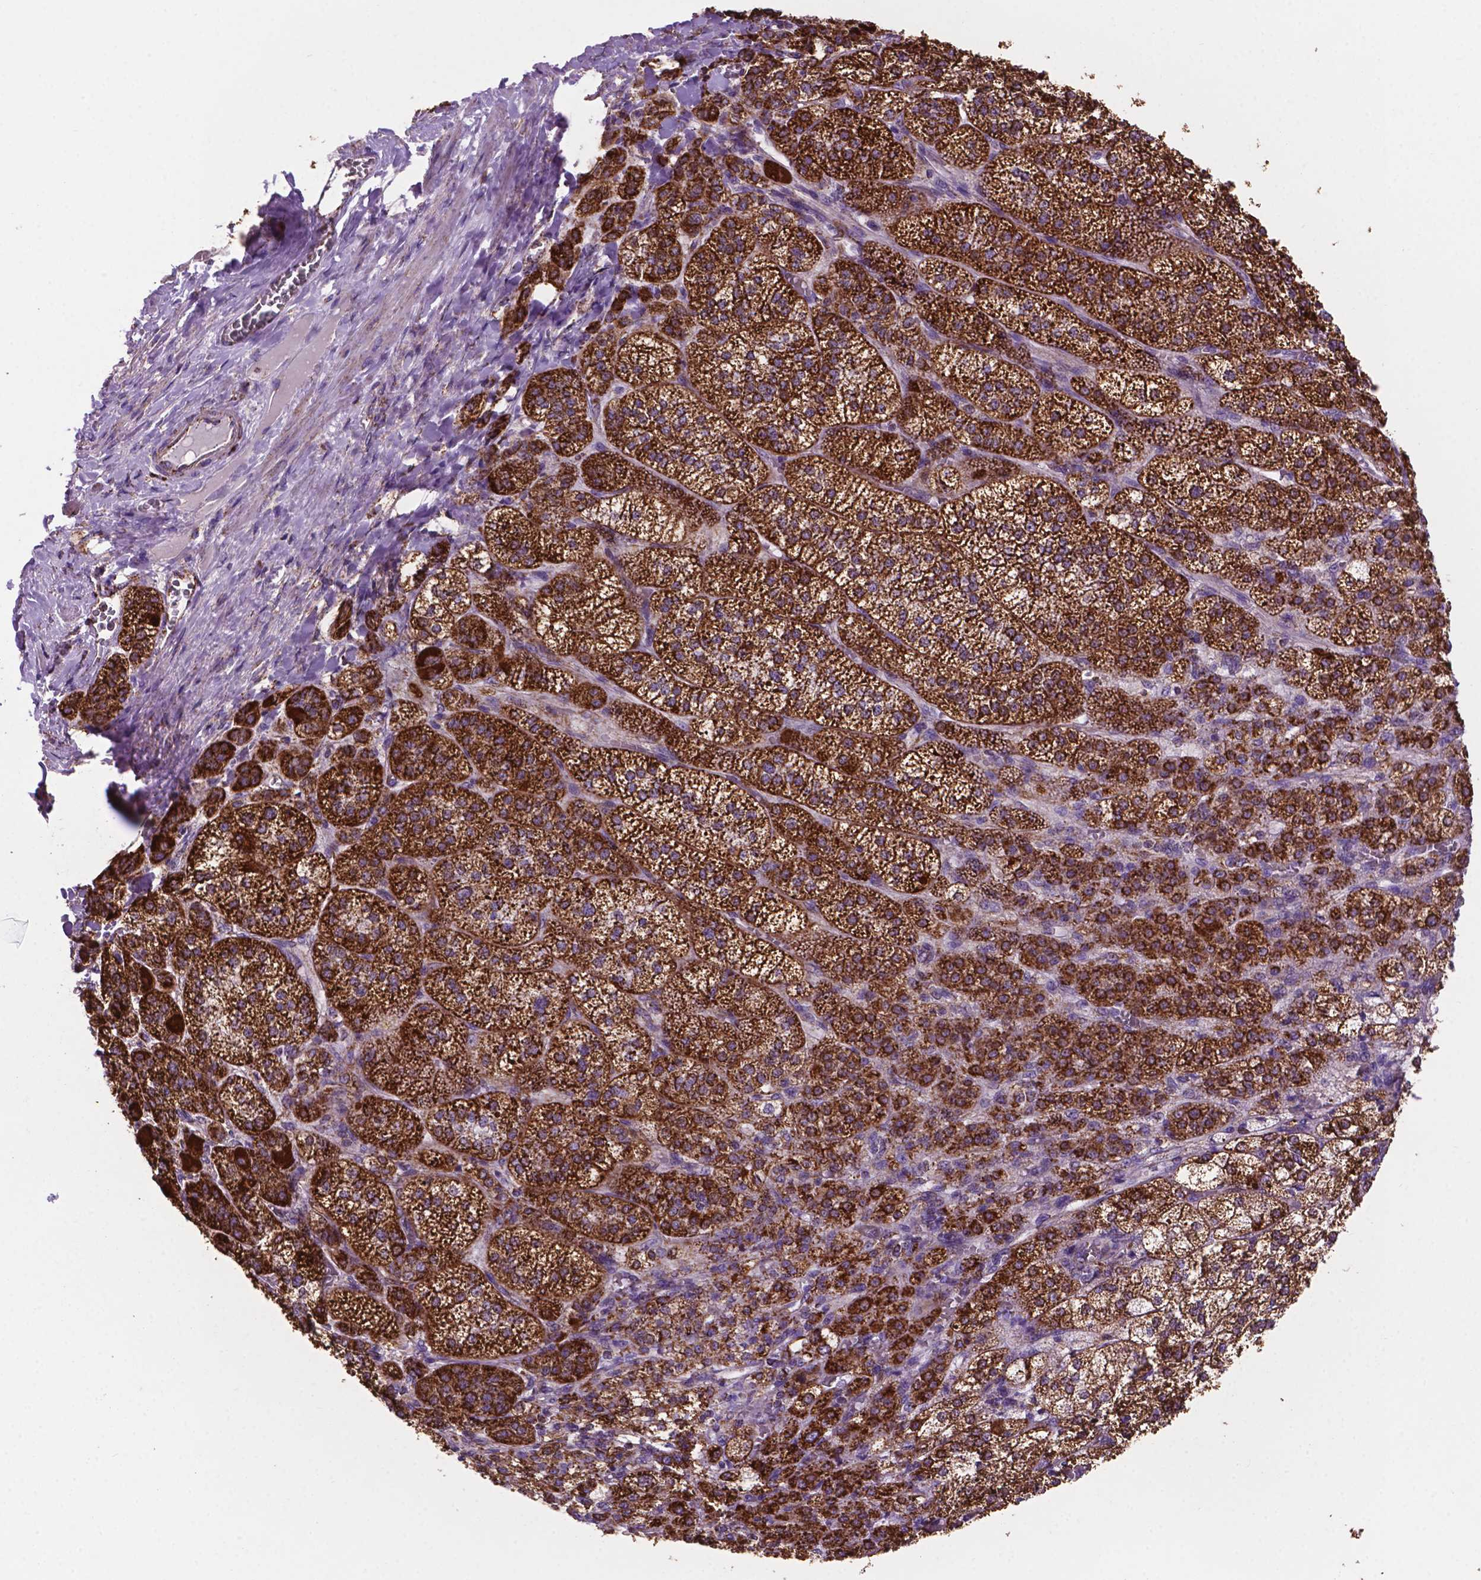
{"staining": {"intensity": "strong", "quantity": ">75%", "location": "cytoplasmic/membranous"}, "tissue": "adrenal gland", "cell_type": "Glandular cells", "image_type": "normal", "snomed": [{"axis": "morphology", "description": "Normal tissue, NOS"}, {"axis": "topography", "description": "Adrenal gland"}], "caption": "A brown stain labels strong cytoplasmic/membranous expression of a protein in glandular cells of unremarkable human adrenal gland.", "gene": "HSPD1", "patient": {"sex": "female", "age": 60}}